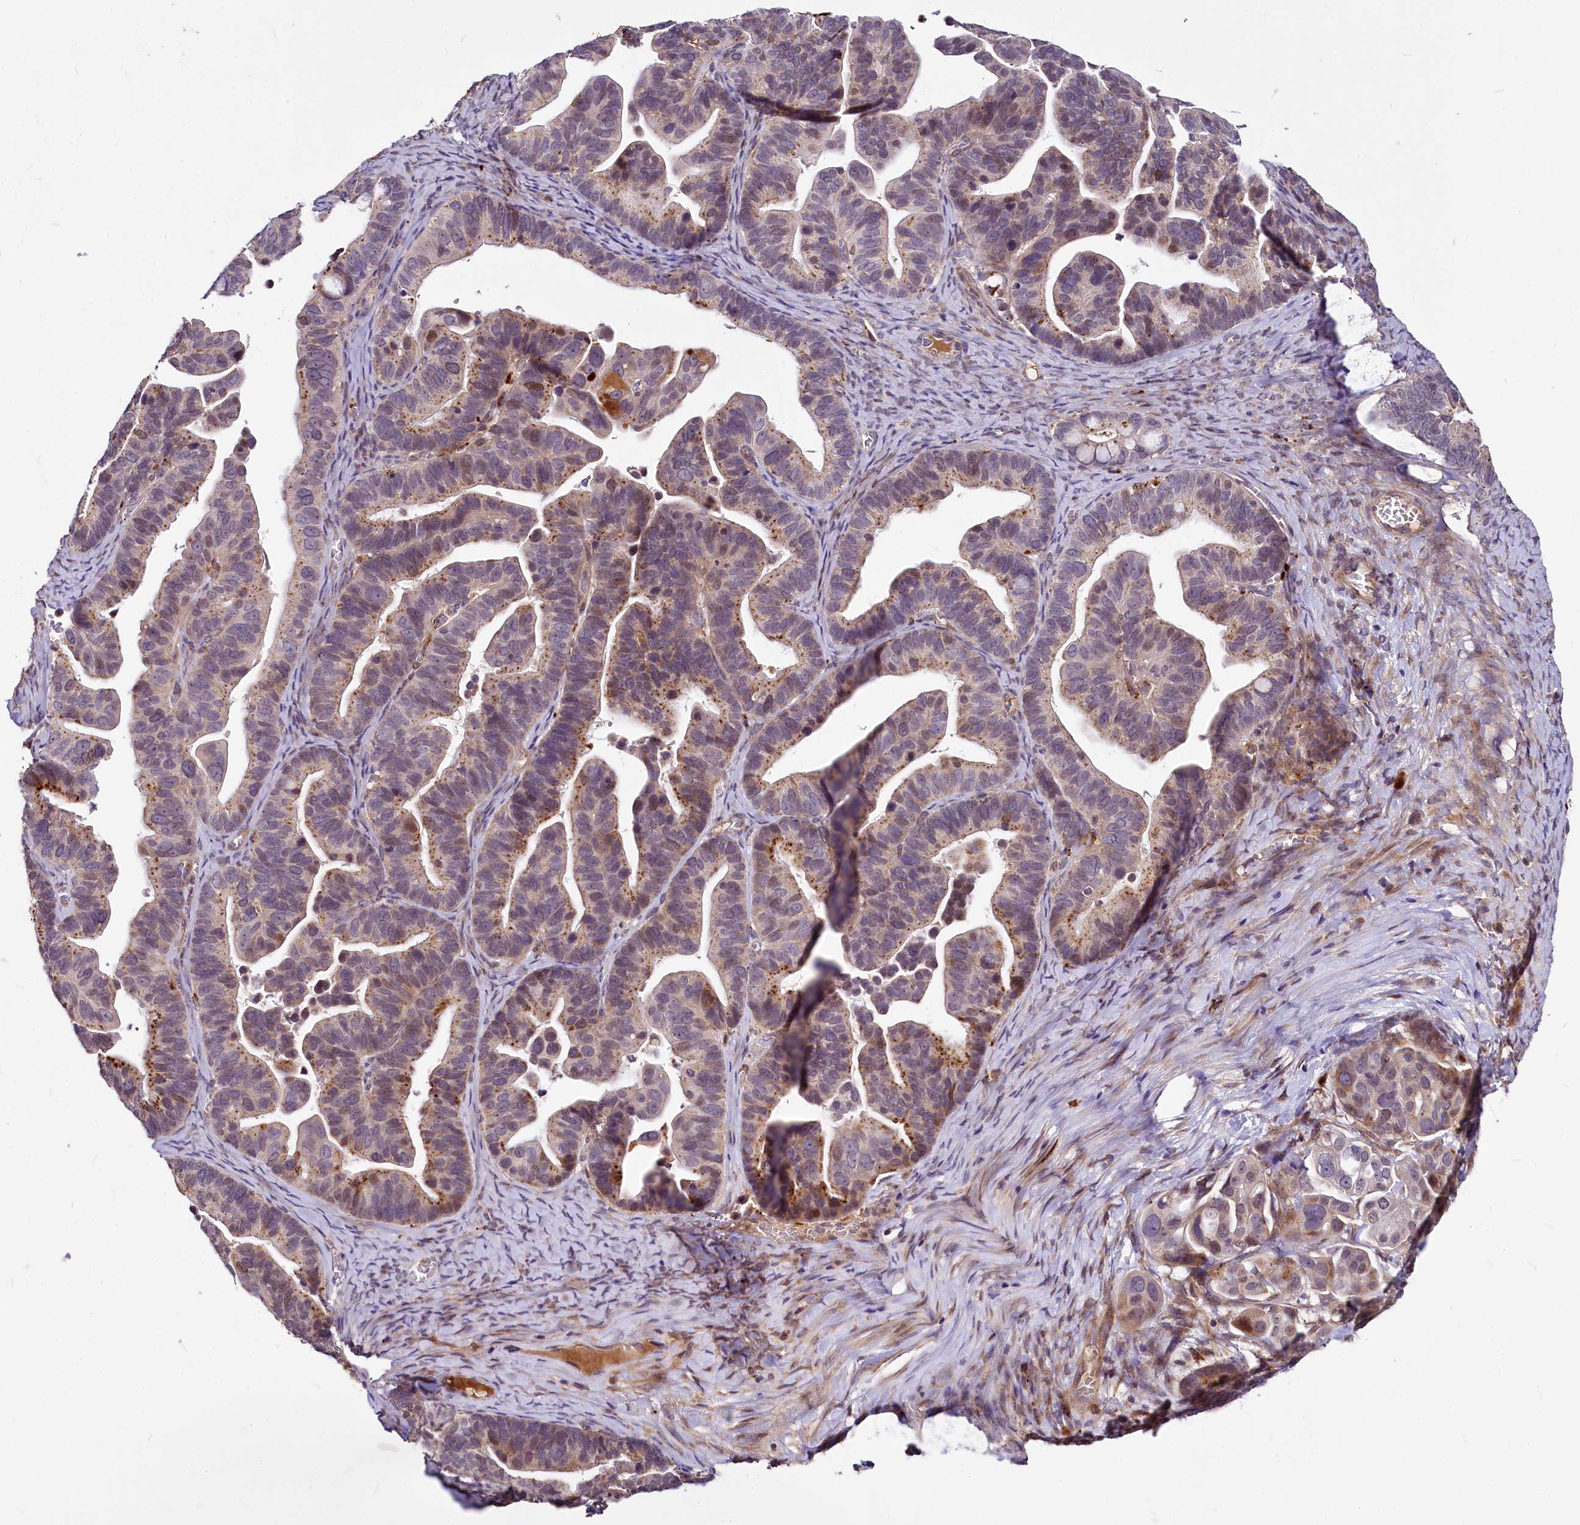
{"staining": {"intensity": "moderate", "quantity": "25%-75%", "location": "cytoplasmic/membranous"}, "tissue": "ovarian cancer", "cell_type": "Tumor cells", "image_type": "cancer", "snomed": [{"axis": "morphology", "description": "Cystadenocarcinoma, serous, NOS"}, {"axis": "topography", "description": "Ovary"}], "caption": "Protein expression analysis of ovarian cancer (serous cystadenocarcinoma) demonstrates moderate cytoplasmic/membranous staining in approximately 25%-75% of tumor cells. The staining was performed using DAB (3,3'-diaminobenzidine) to visualize the protein expression in brown, while the nuclei were stained in blue with hematoxylin (Magnification: 20x).", "gene": "C11orf86", "patient": {"sex": "female", "age": 56}}